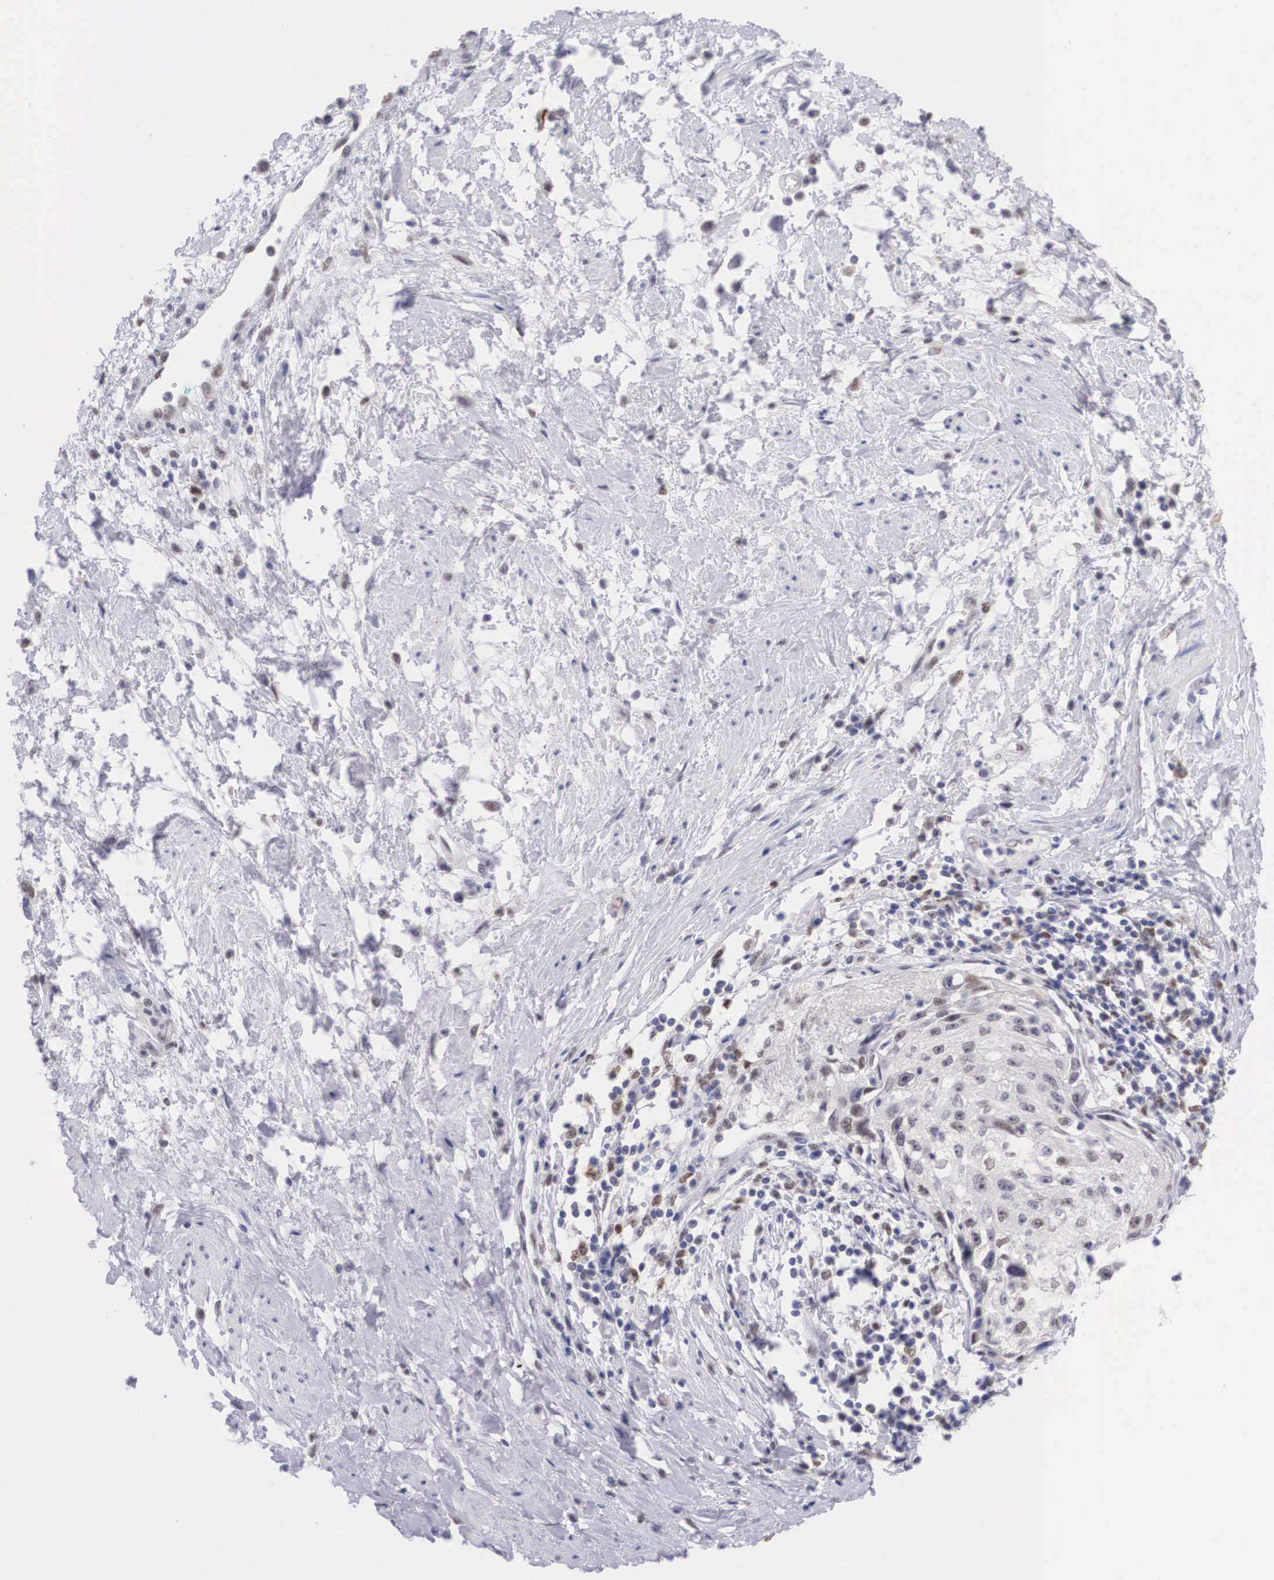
{"staining": {"intensity": "weak", "quantity": "<25%", "location": "nuclear"}, "tissue": "cervical cancer", "cell_type": "Tumor cells", "image_type": "cancer", "snomed": [{"axis": "morphology", "description": "Squamous cell carcinoma, NOS"}, {"axis": "topography", "description": "Cervix"}], "caption": "This is a histopathology image of IHC staining of squamous cell carcinoma (cervical), which shows no staining in tumor cells.", "gene": "ETV6", "patient": {"sex": "female", "age": 57}}